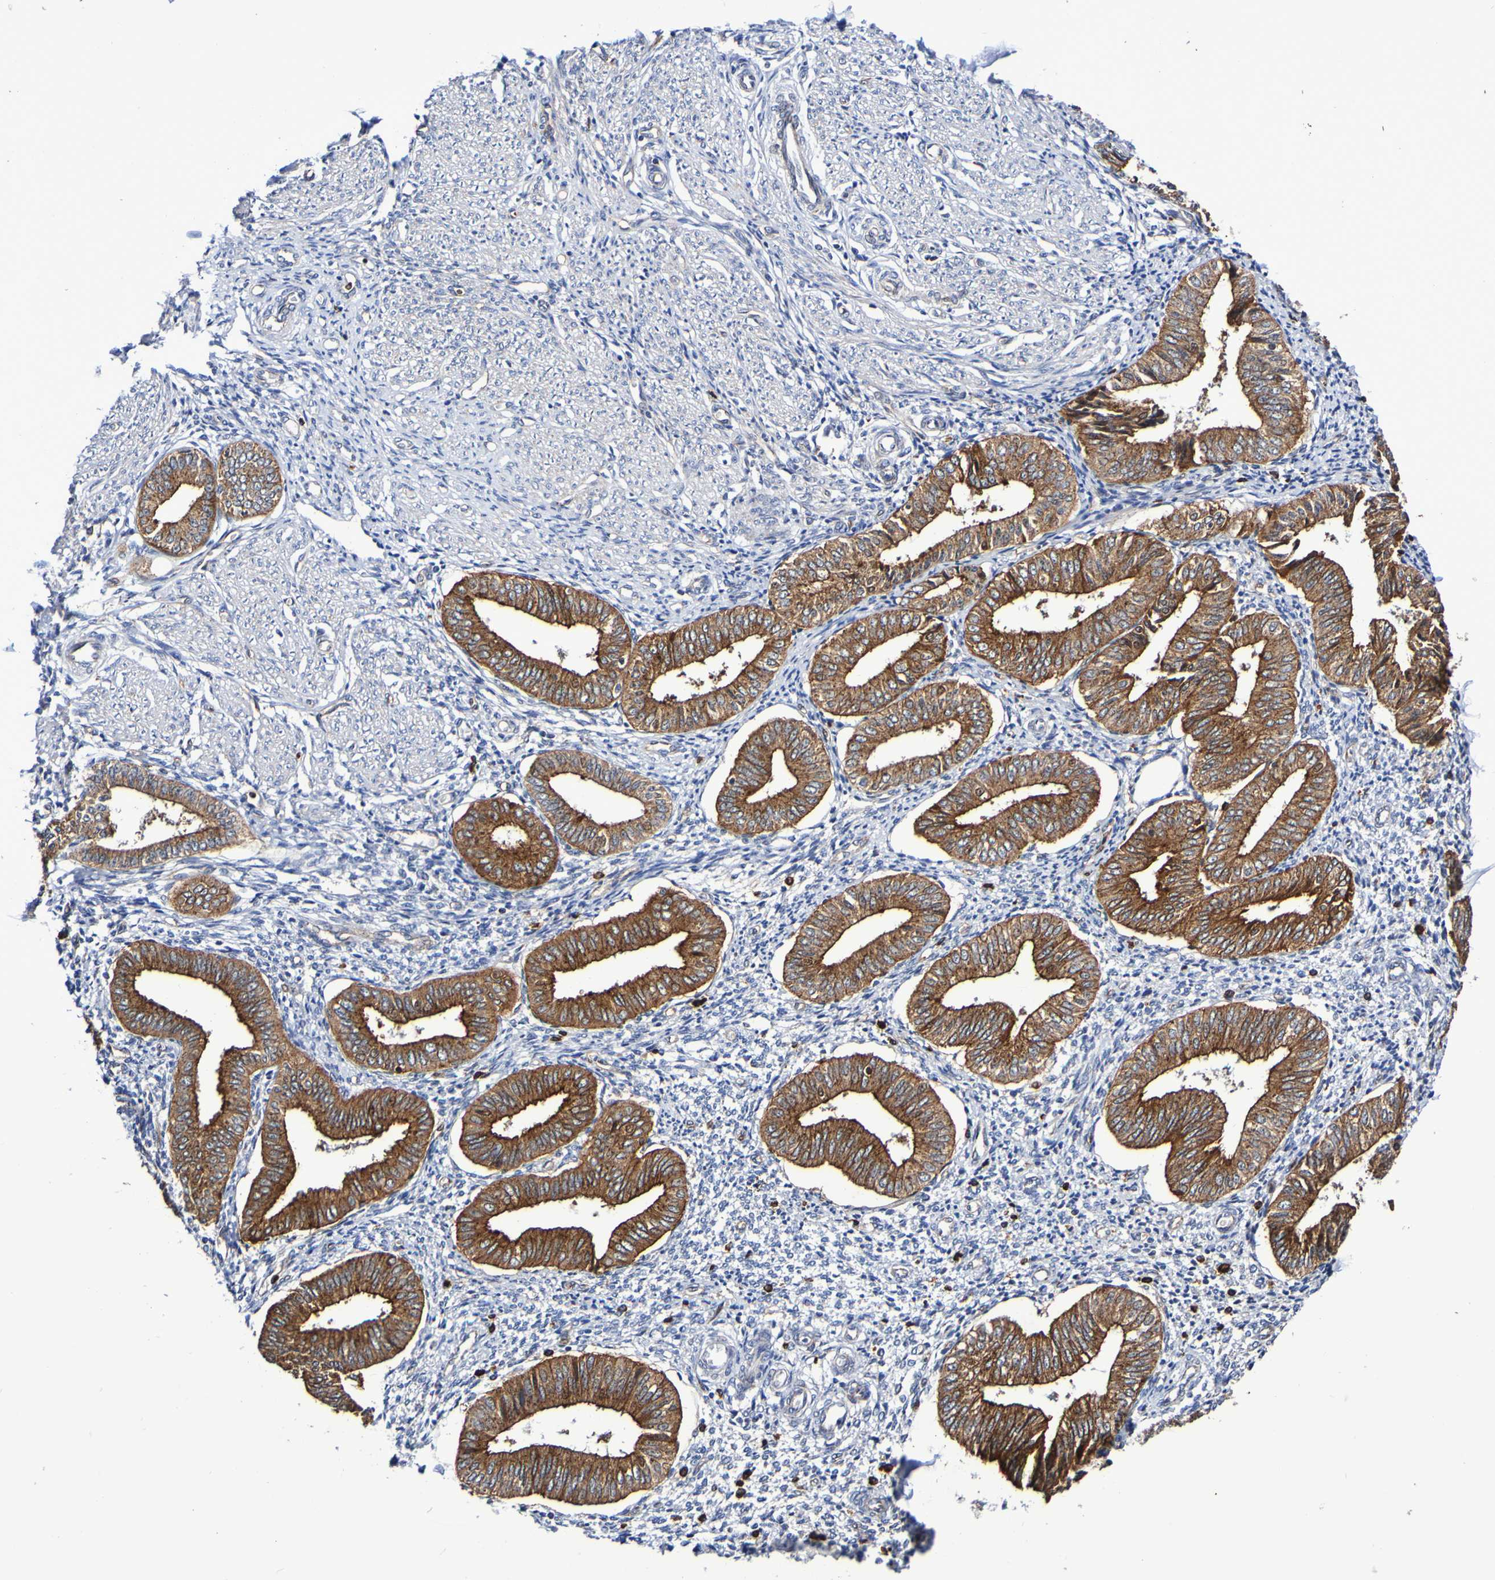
{"staining": {"intensity": "negative", "quantity": "none", "location": "none"}, "tissue": "endometrium", "cell_type": "Cells in endometrial stroma", "image_type": "normal", "snomed": [{"axis": "morphology", "description": "Normal tissue, NOS"}, {"axis": "topography", "description": "Endometrium"}], "caption": "Immunohistochemistry (IHC) photomicrograph of unremarkable endometrium: human endometrium stained with DAB reveals no significant protein expression in cells in endometrial stroma.", "gene": "GJB1", "patient": {"sex": "female", "age": 50}}